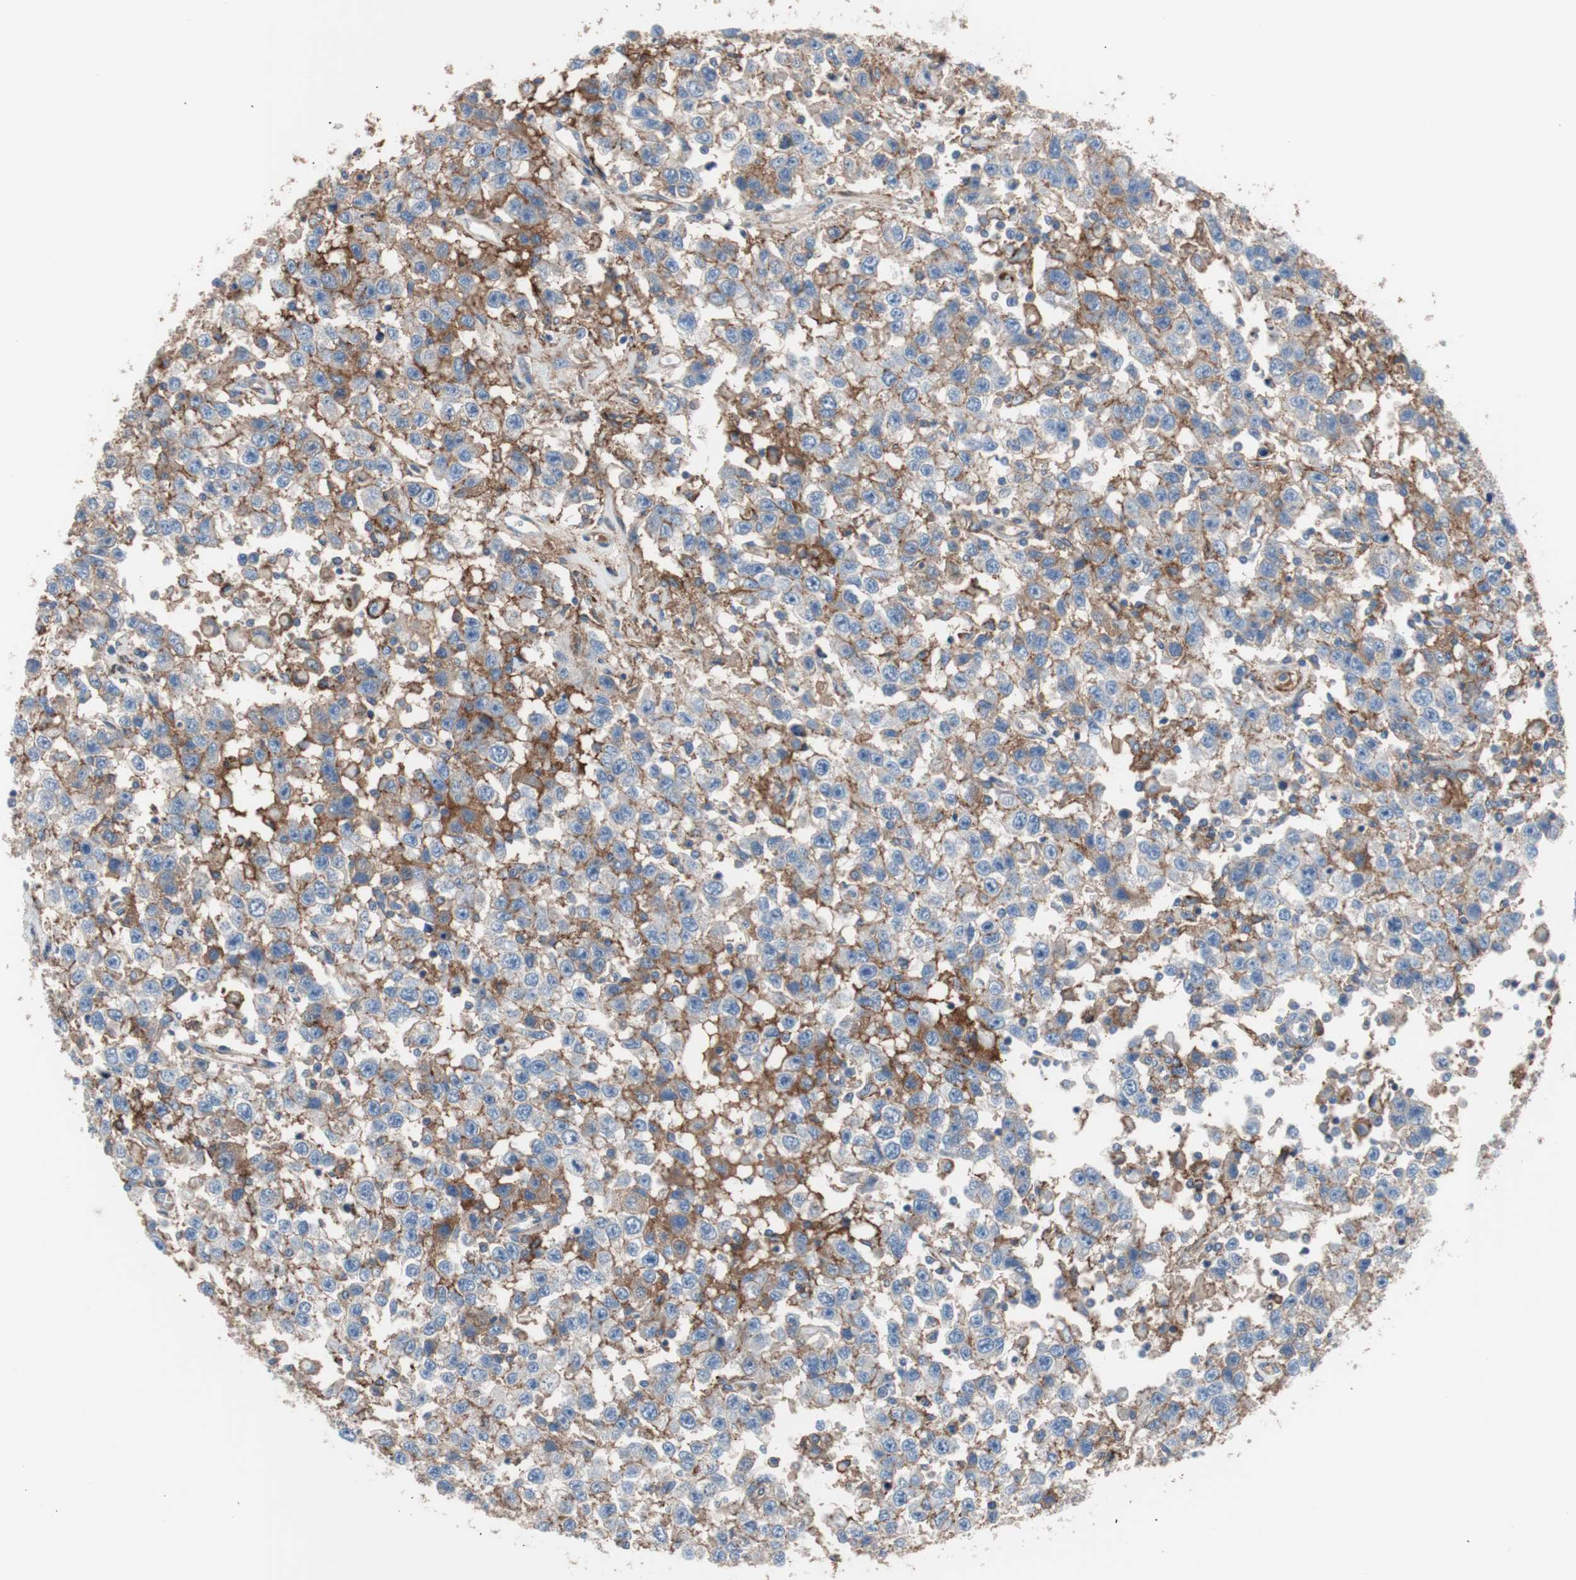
{"staining": {"intensity": "moderate", "quantity": "25%-75%", "location": "cytoplasmic/membranous"}, "tissue": "testis cancer", "cell_type": "Tumor cells", "image_type": "cancer", "snomed": [{"axis": "morphology", "description": "Seminoma, NOS"}, {"axis": "topography", "description": "Testis"}], "caption": "This image shows seminoma (testis) stained with immunohistochemistry (IHC) to label a protein in brown. The cytoplasmic/membranous of tumor cells show moderate positivity for the protein. Nuclei are counter-stained blue.", "gene": "CD81", "patient": {"sex": "male", "age": 41}}